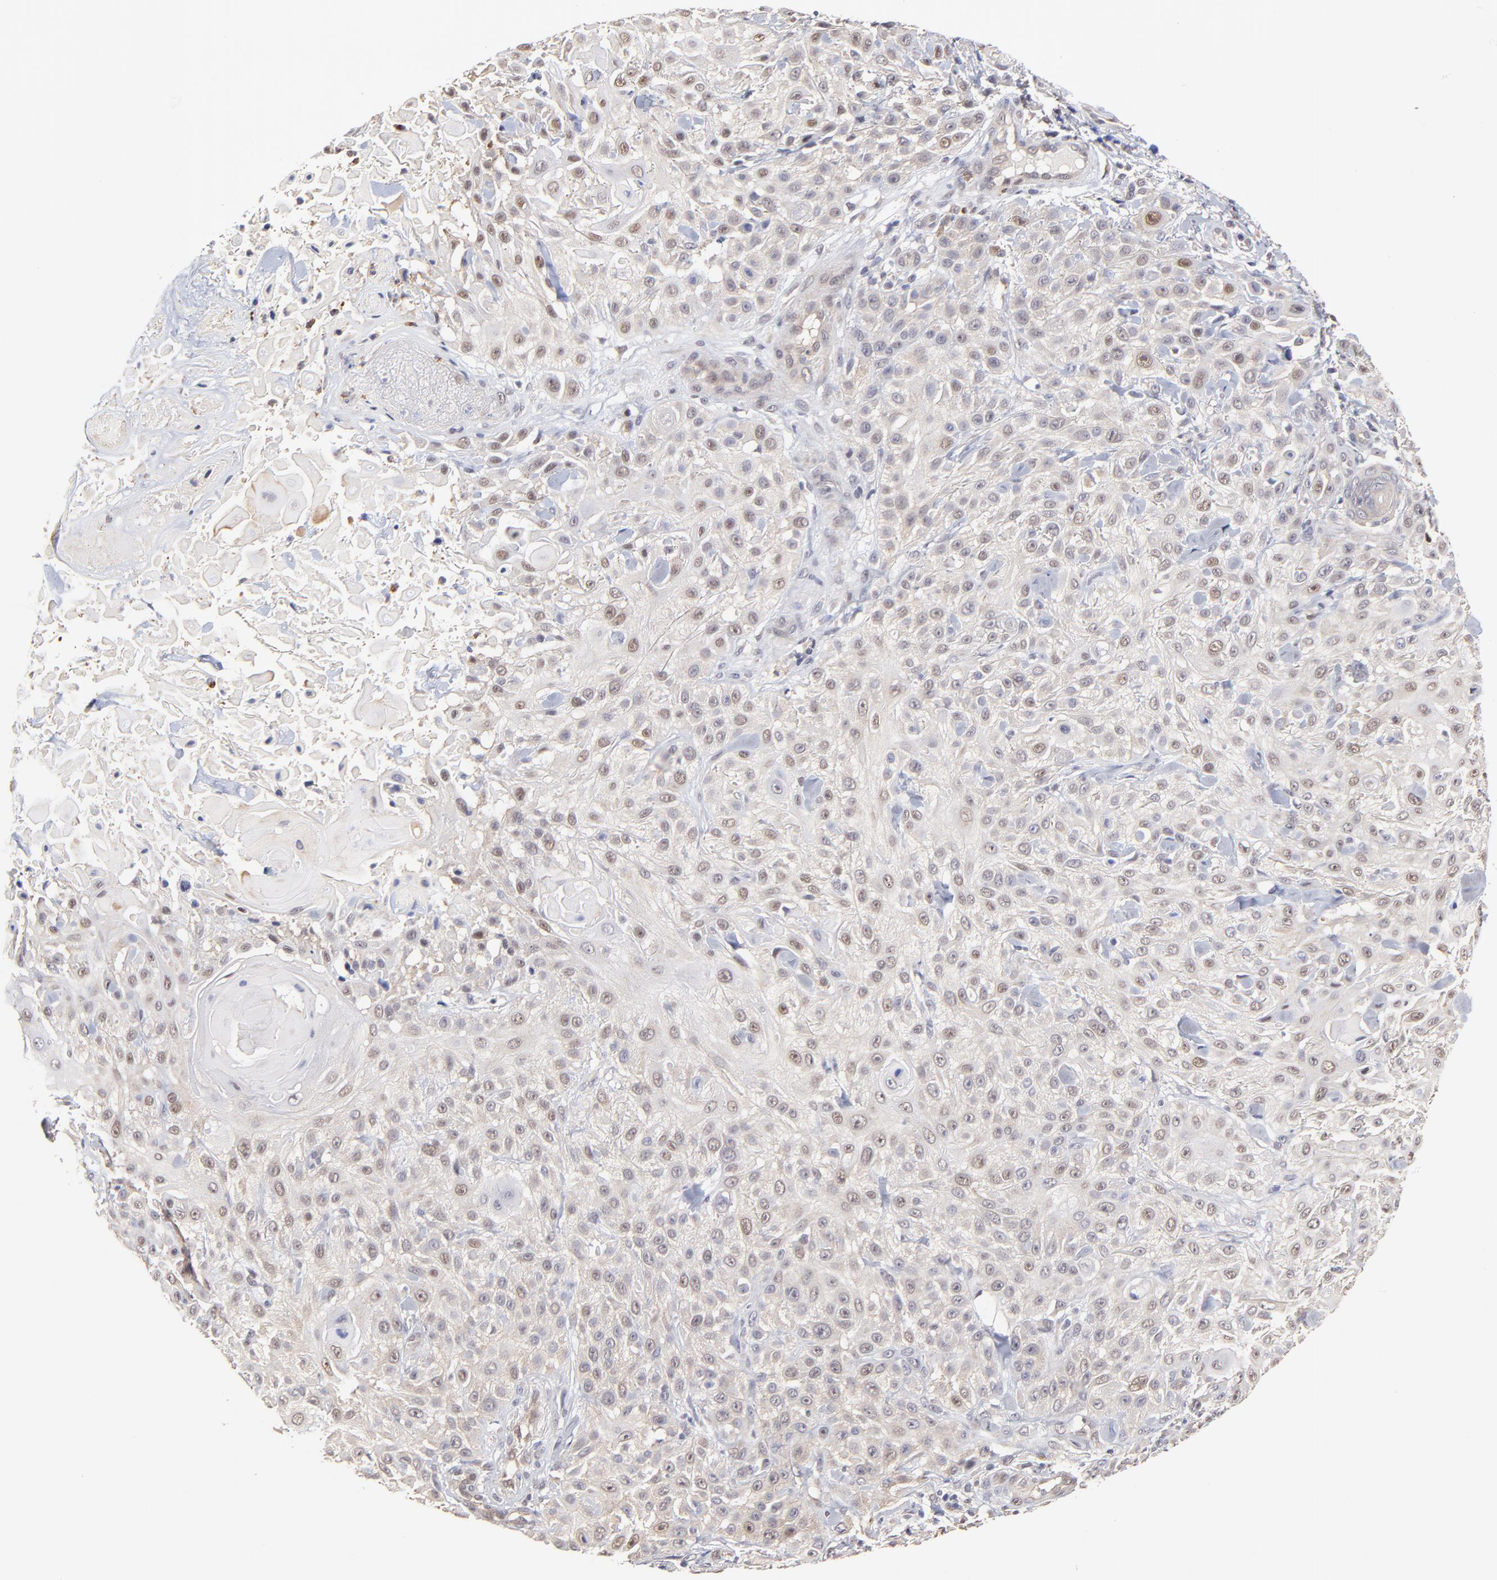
{"staining": {"intensity": "weak", "quantity": ">75%", "location": "nuclear"}, "tissue": "skin cancer", "cell_type": "Tumor cells", "image_type": "cancer", "snomed": [{"axis": "morphology", "description": "Squamous cell carcinoma, NOS"}, {"axis": "topography", "description": "Skin"}], "caption": "This is a micrograph of IHC staining of skin cancer (squamous cell carcinoma), which shows weak staining in the nuclear of tumor cells.", "gene": "ZNF10", "patient": {"sex": "female", "age": 42}}